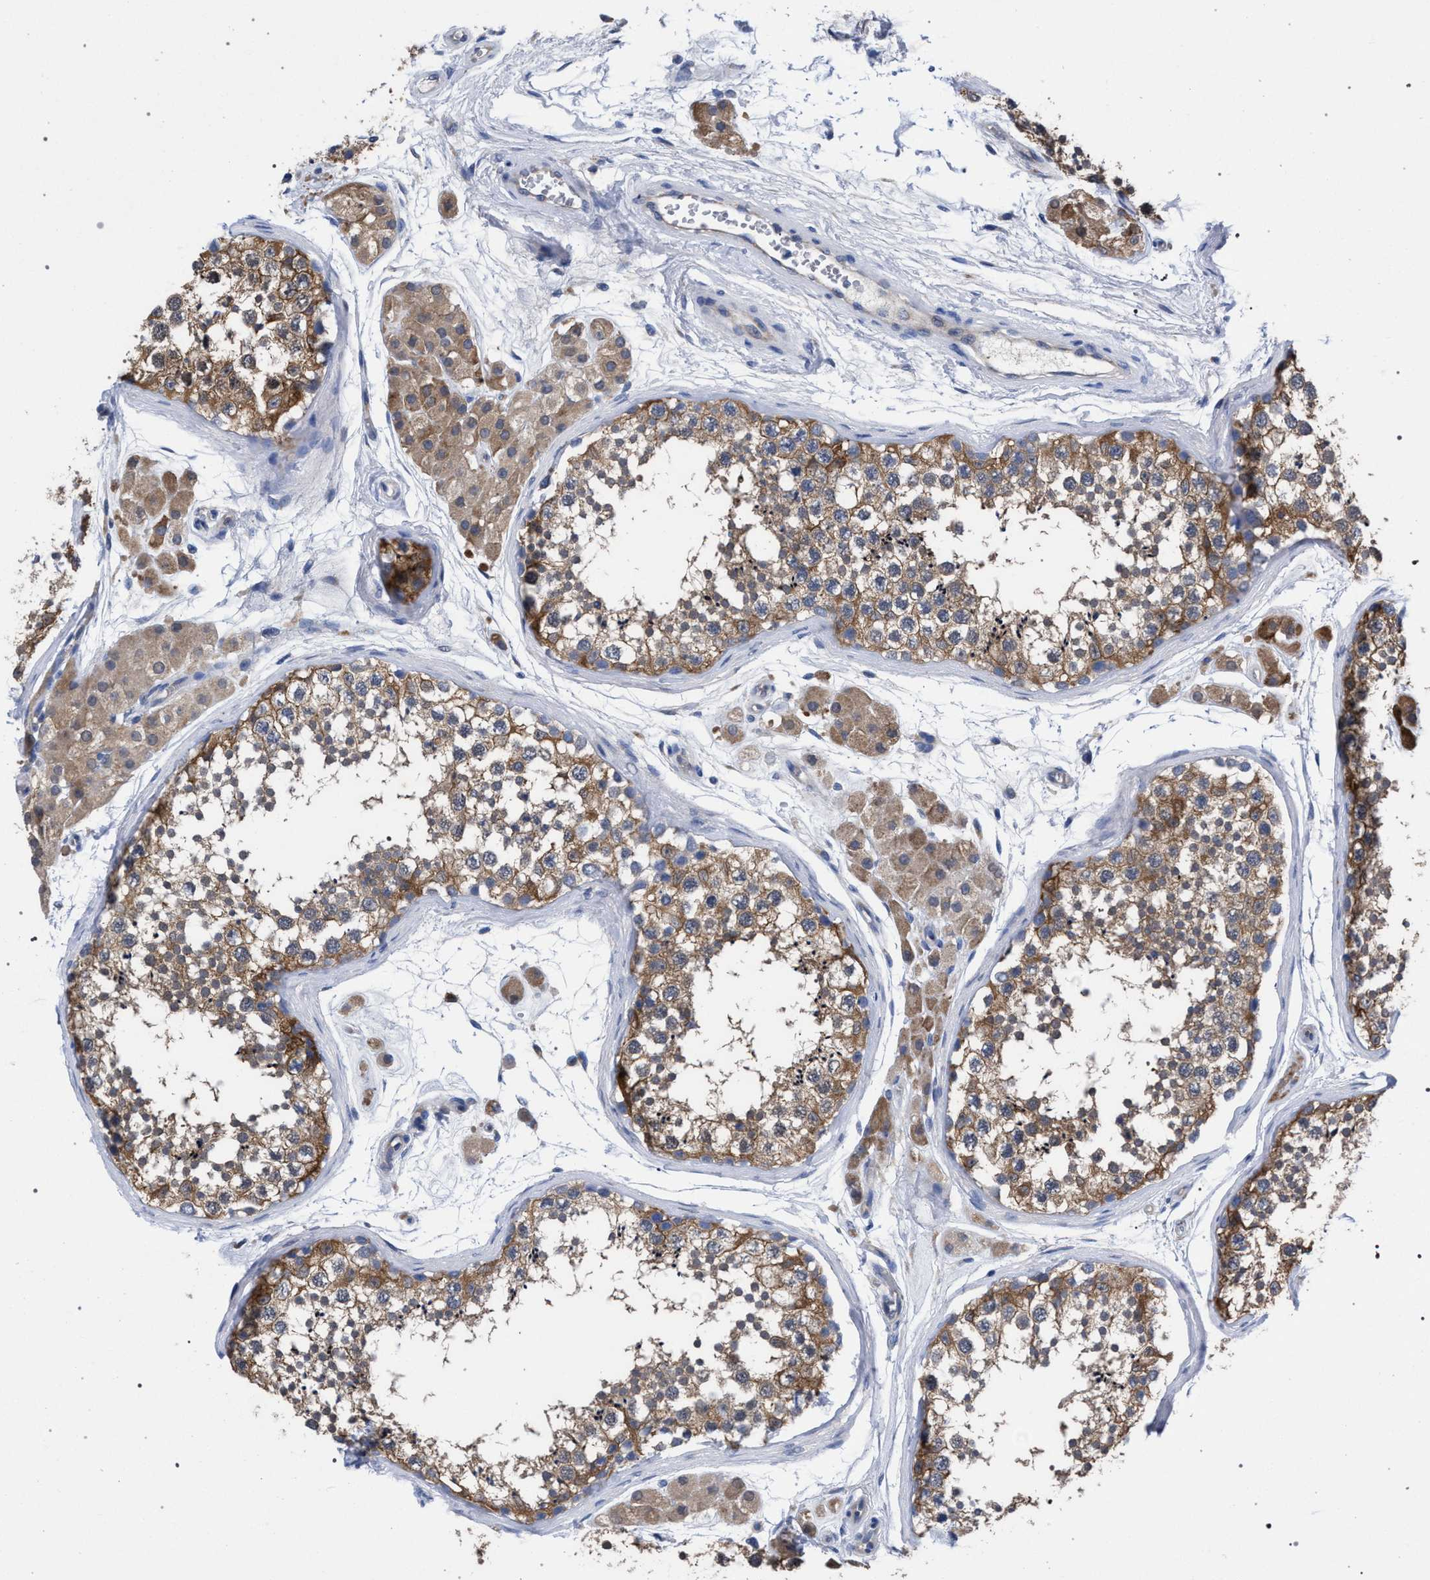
{"staining": {"intensity": "moderate", "quantity": ">75%", "location": "cytoplasmic/membranous"}, "tissue": "testis", "cell_type": "Cells in seminiferous ducts", "image_type": "normal", "snomed": [{"axis": "morphology", "description": "Normal tissue, NOS"}, {"axis": "topography", "description": "Testis"}], "caption": "Moderate cytoplasmic/membranous positivity is appreciated in about >75% of cells in seminiferous ducts in benign testis.", "gene": "GMPR", "patient": {"sex": "male", "age": 56}}